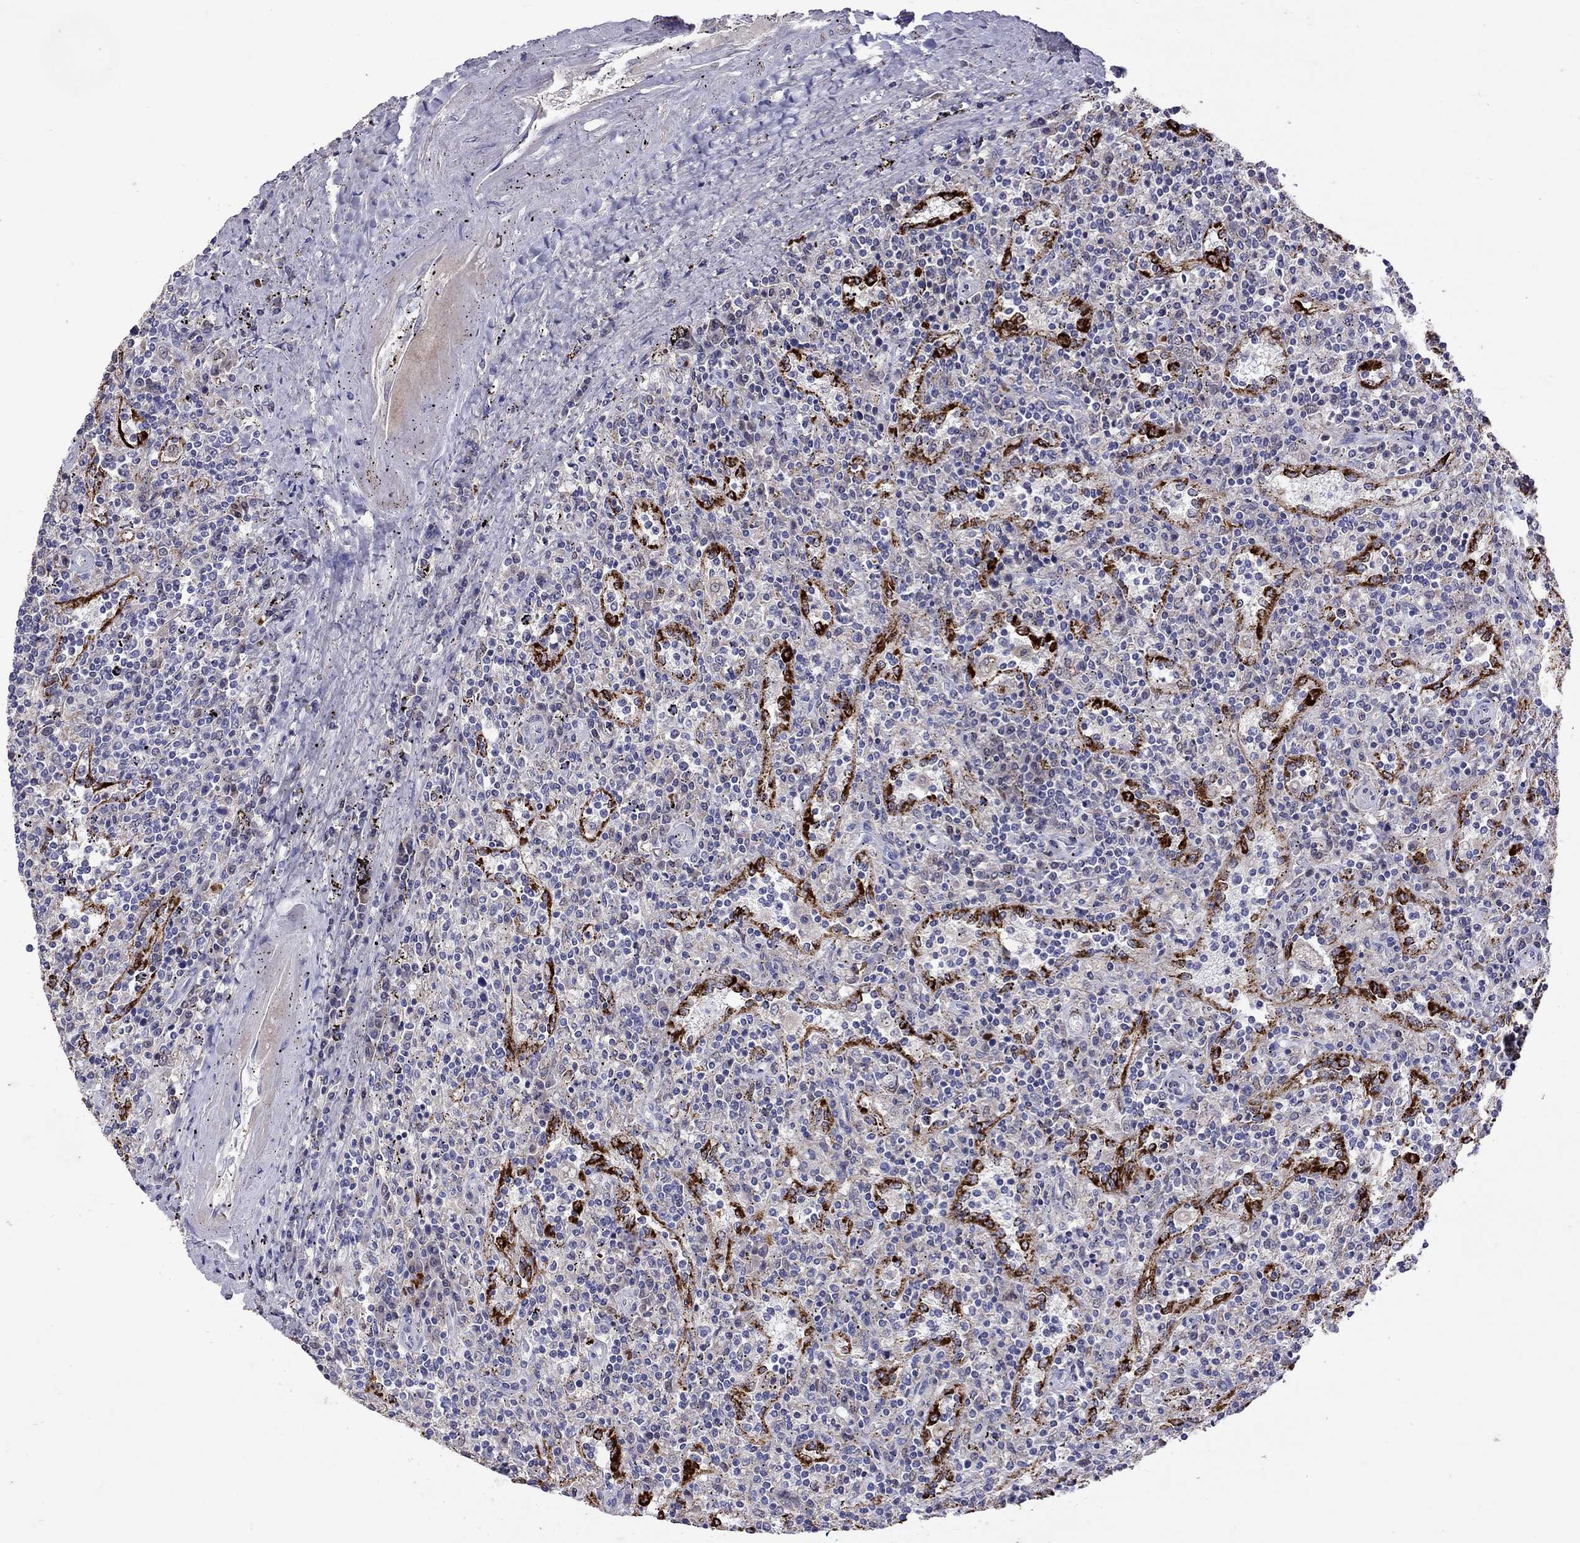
{"staining": {"intensity": "negative", "quantity": "none", "location": "none"}, "tissue": "lymphoma", "cell_type": "Tumor cells", "image_type": "cancer", "snomed": [{"axis": "morphology", "description": "Malignant lymphoma, non-Hodgkin's type, Low grade"}, {"axis": "topography", "description": "Lymph node"}], "caption": "This image is of lymphoma stained with immunohistochemistry (IHC) to label a protein in brown with the nuclei are counter-stained blue. There is no positivity in tumor cells.", "gene": "SERPINA3", "patient": {"sex": "male", "age": 52}}